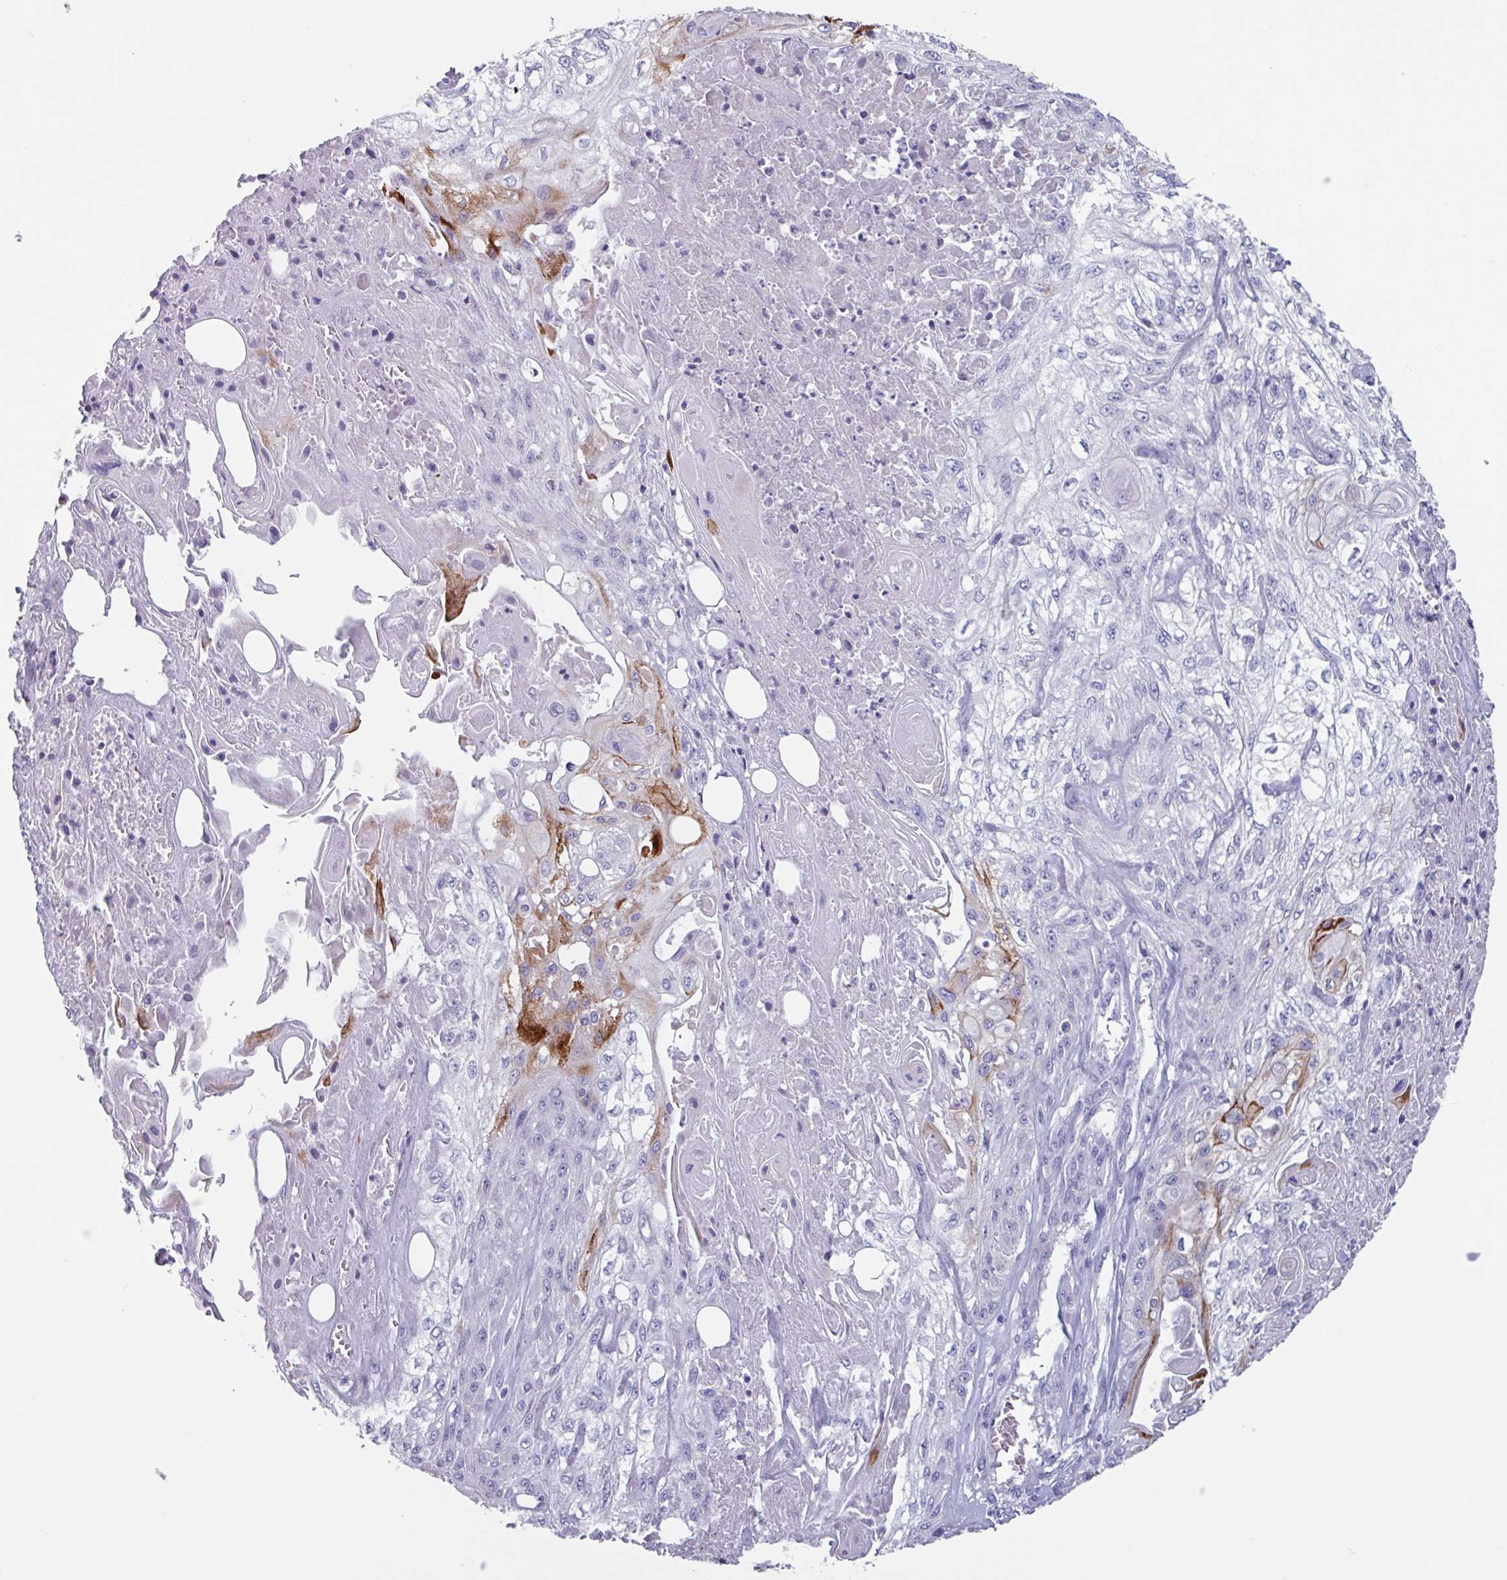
{"staining": {"intensity": "strong", "quantity": "<25%", "location": "cytoplasmic/membranous"}, "tissue": "skin cancer", "cell_type": "Tumor cells", "image_type": "cancer", "snomed": [{"axis": "morphology", "description": "Squamous cell carcinoma, NOS"}, {"axis": "morphology", "description": "Squamous cell carcinoma, metastatic, NOS"}, {"axis": "topography", "description": "Skin"}, {"axis": "topography", "description": "Lymph node"}], "caption": "Protein analysis of skin cancer tissue exhibits strong cytoplasmic/membranous positivity in about <25% of tumor cells.", "gene": "OR2T10", "patient": {"sex": "male", "age": 75}}